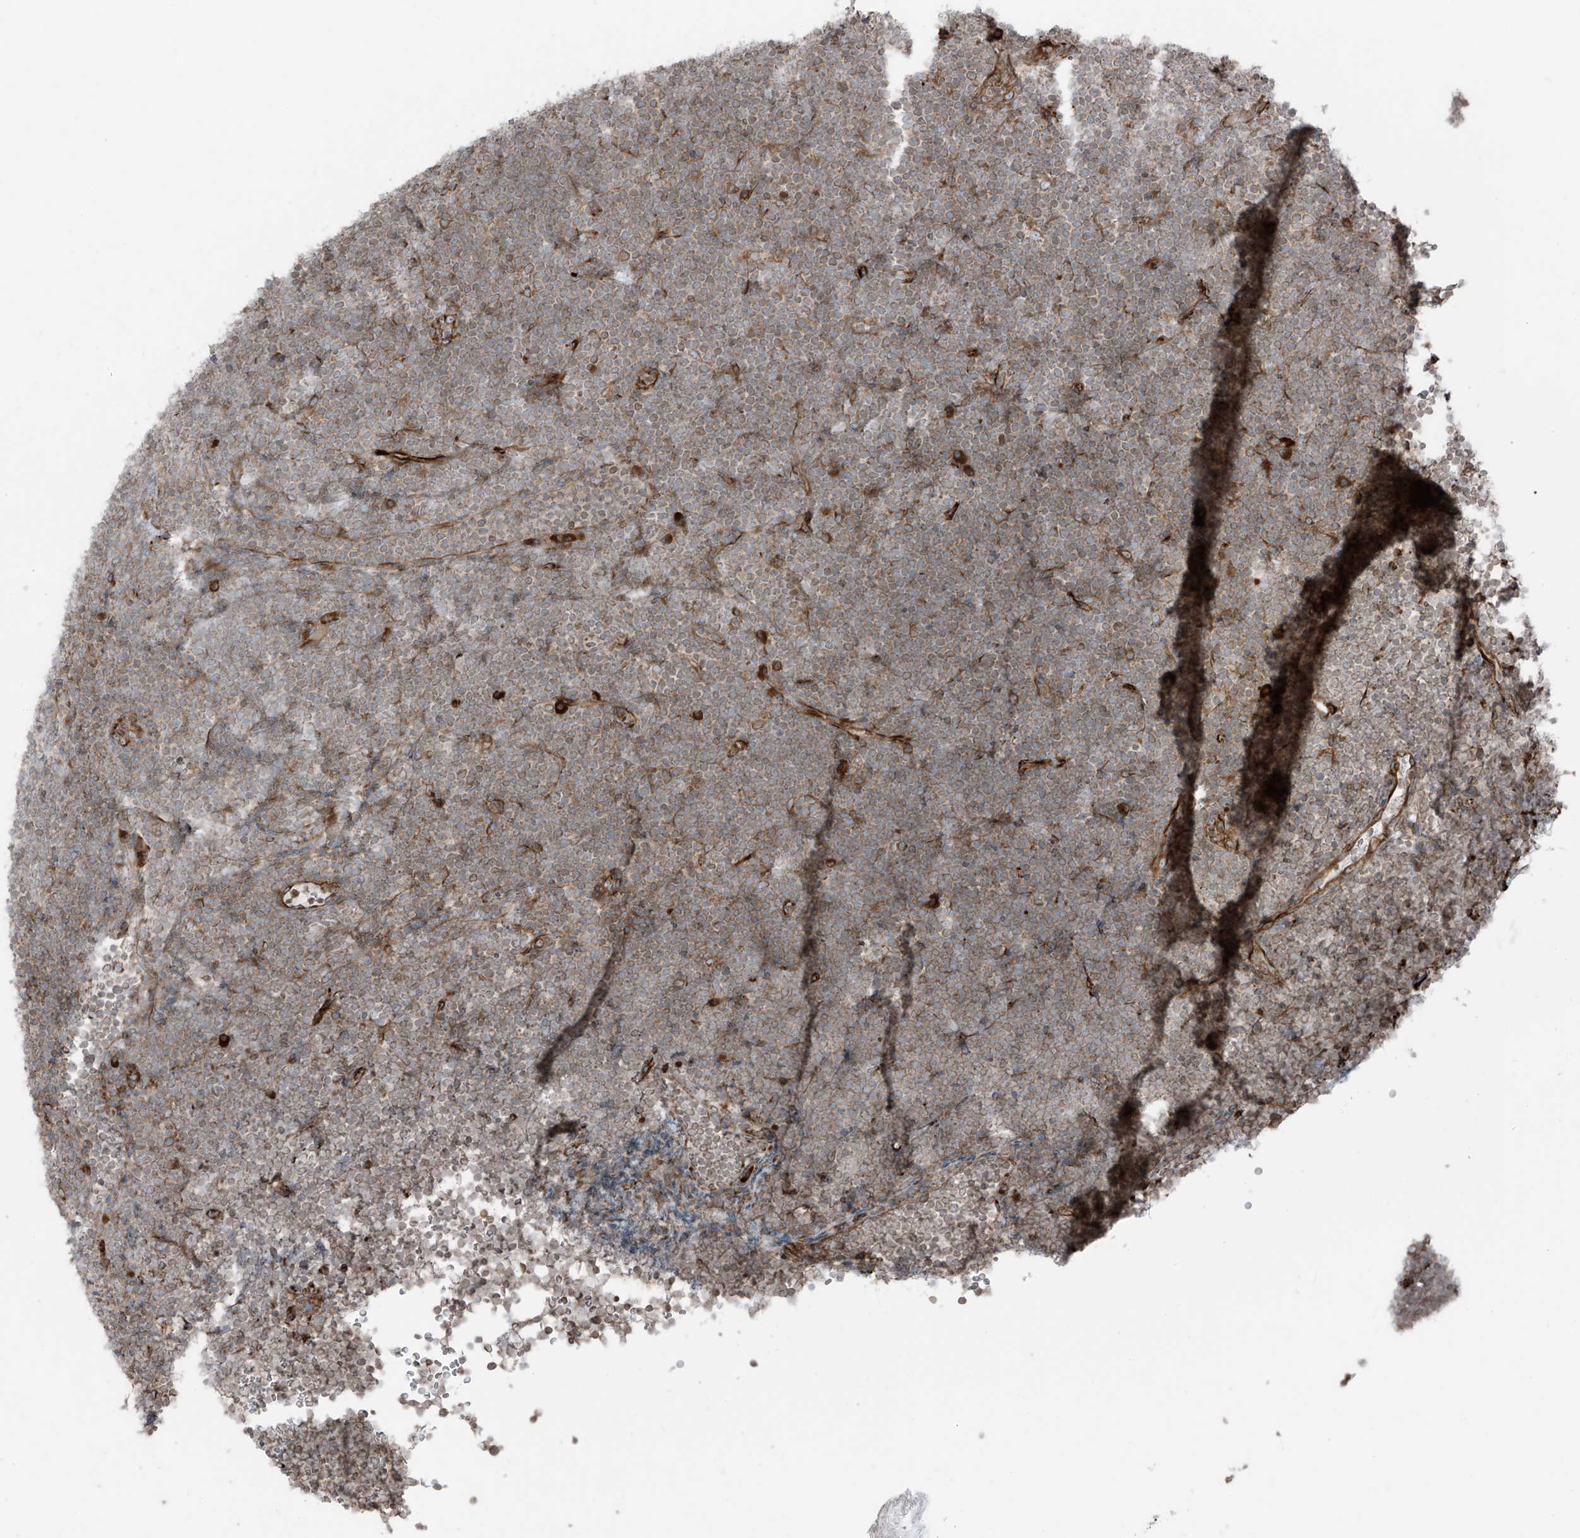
{"staining": {"intensity": "moderate", "quantity": "25%-75%", "location": "cytoplasmic/membranous"}, "tissue": "lymphoma", "cell_type": "Tumor cells", "image_type": "cancer", "snomed": [{"axis": "morphology", "description": "Malignant lymphoma, non-Hodgkin's type, High grade"}, {"axis": "topography", "description": "Lymph node"}], "caption": "An immunohistochemistry photomicrograph of tumor tissue is shown. Protein staining in brown shows moderate cytoplasmic/membranous positivity in high-grade malignant lymphoma, non-Hodgkin's type within tumor cells.", "gene": "ERLEC1", "patient": {"sex": "male", "age": 13}}